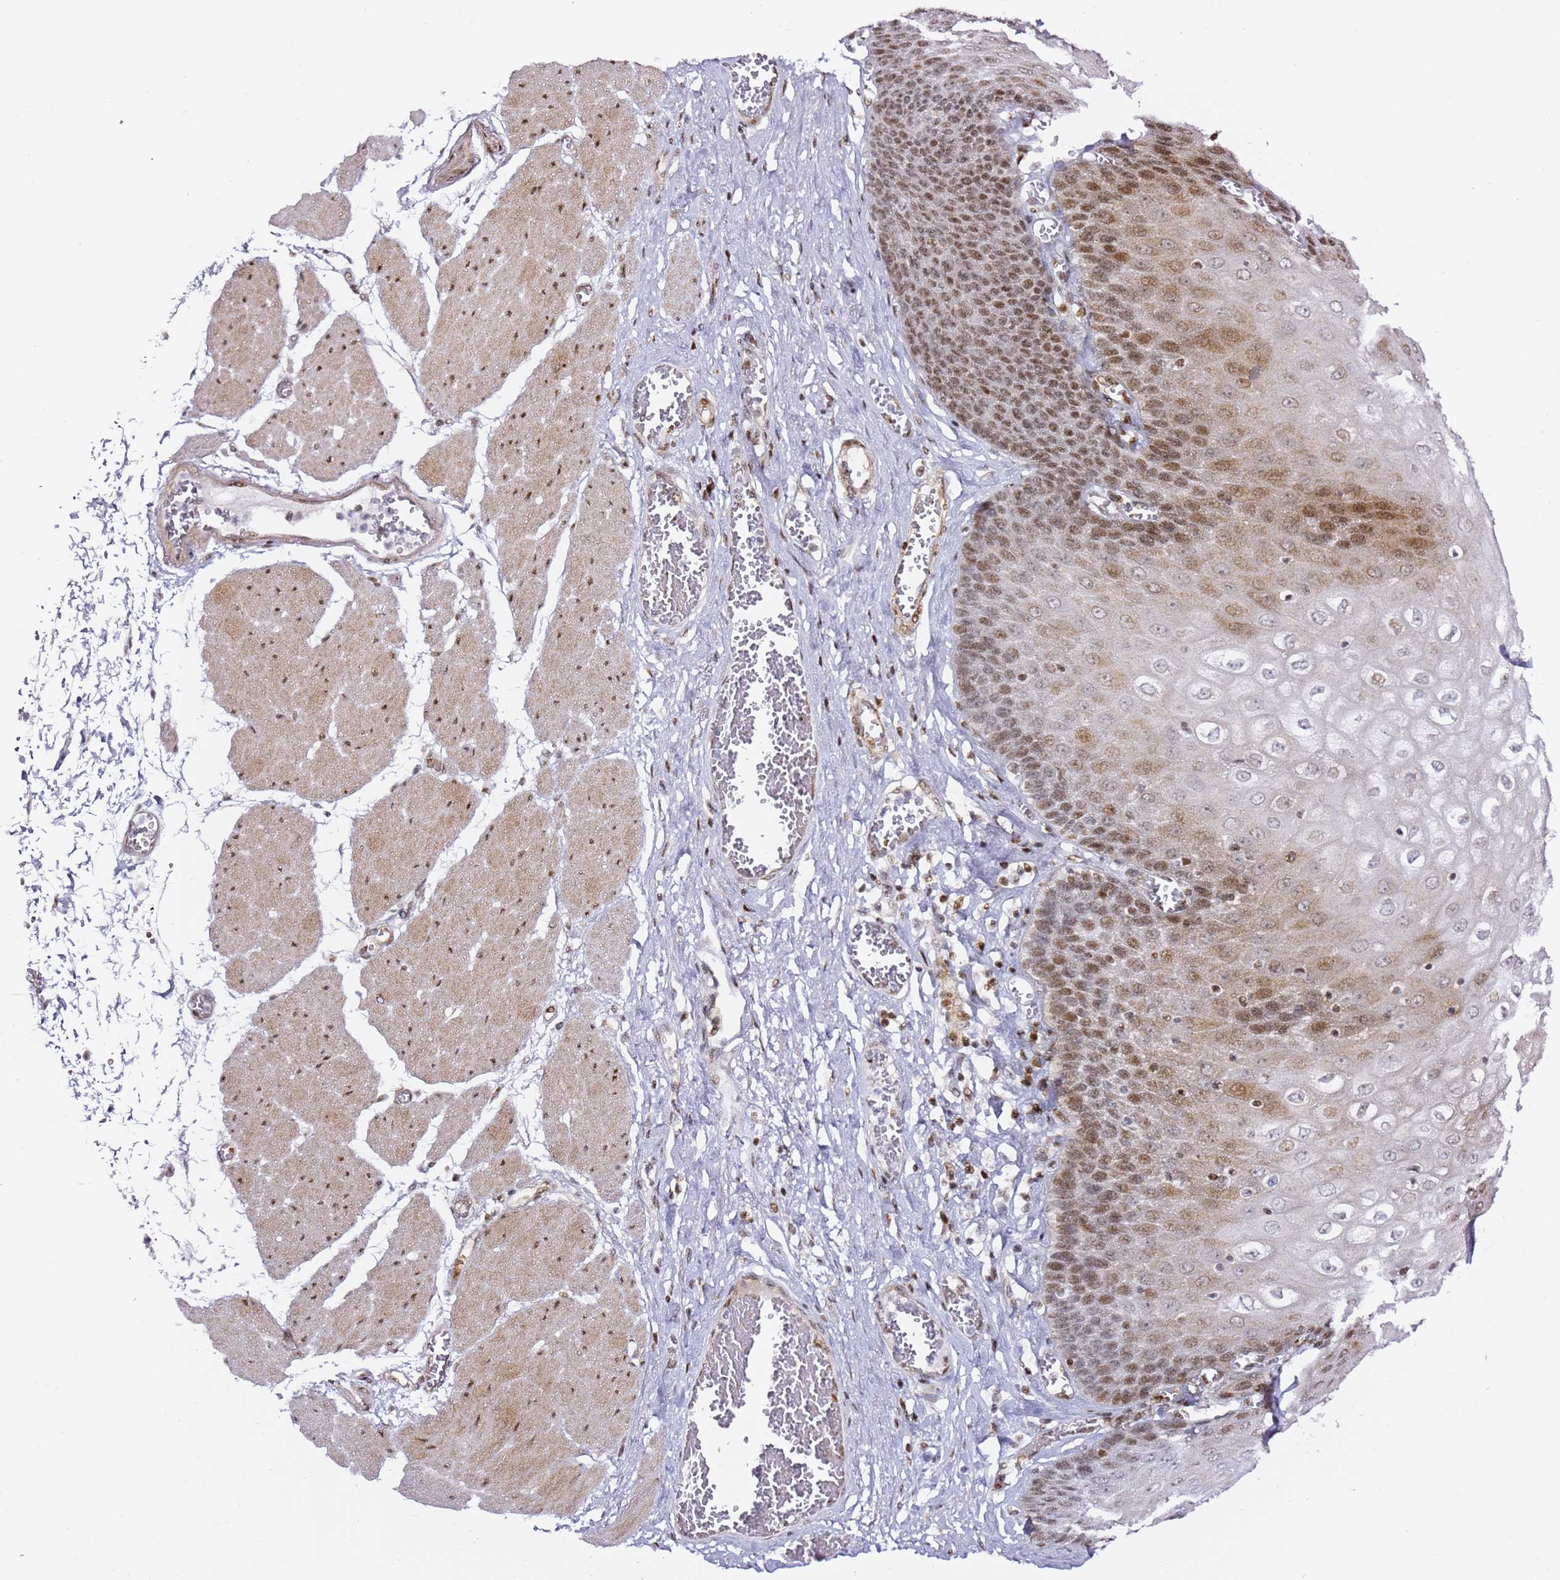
{"staining": {"intensity": "moderate", "quantity": "25%-75%", "location": "nuclear"}, "tissue": "esophagus", "cell_type": "Squamous epithelial cells", "image_type": "normal", "snomed": [{"axis": "morphology", "description": "Normal tissue, NOS"}, {"axis": "topography", "description": "Esophagus"}], "caption": "Moderate nuclear protein positivity is appreciated in approximately 25%-75% of squamous epithelial cells in esophagus. The staining is performed using DAB (3,3'-diaminobenzidine) brown chromogen to label protein expression. The nuclei are counter-stained blue using hematoxylin.", "gene": "GBP2", "patient": {"sex": "male", "age": 60}}